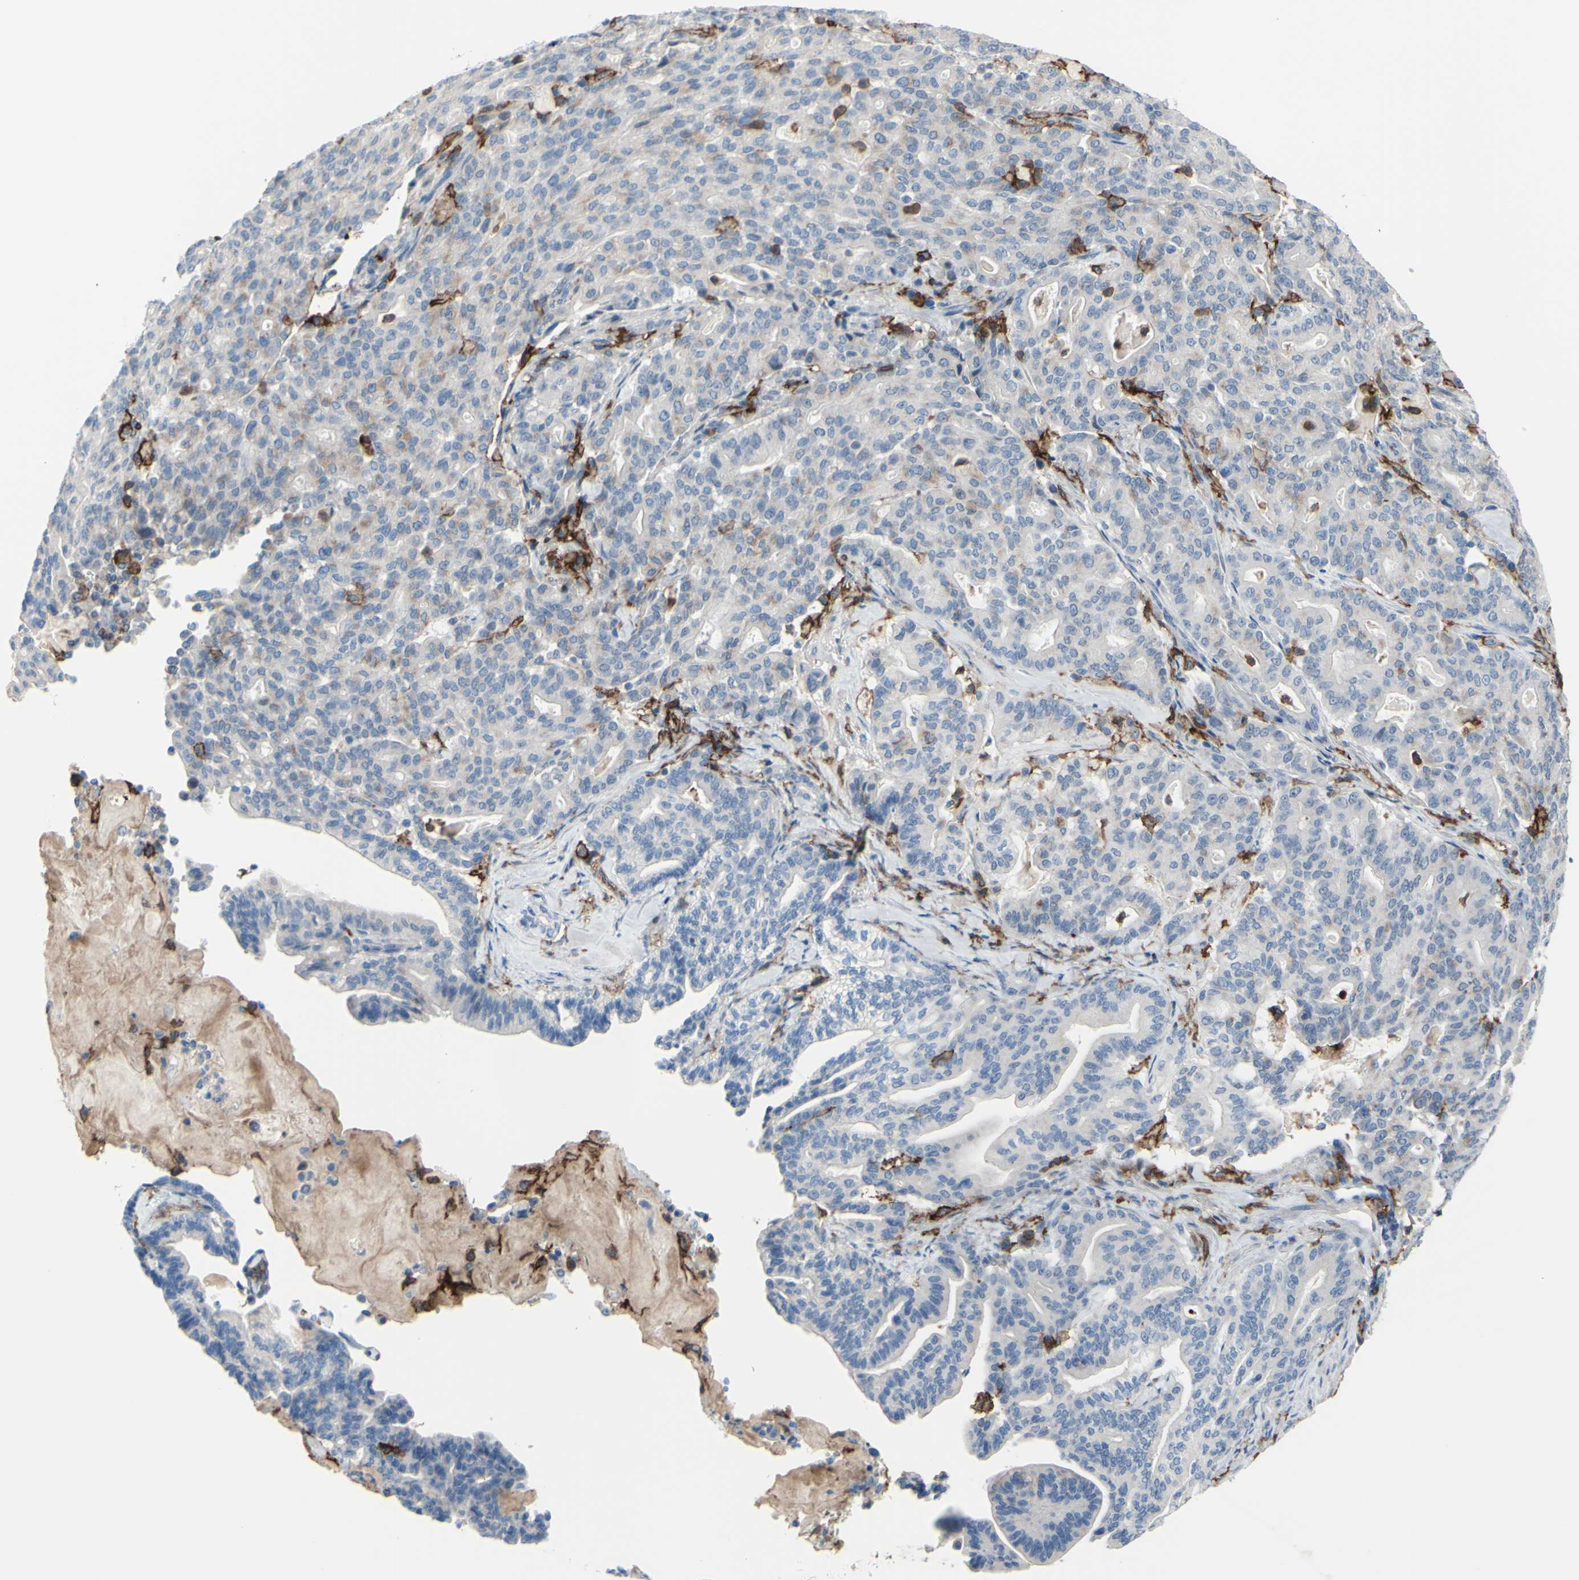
{"staining": {"intensity": "weak", "quantity": "<25%", "location": "cytoplasmic/membranous"}, "tissue": "pancreatic cancer", "cell_type": "Tumor cells", "image_type": "cancer", "snomed": [{"axis": "morphology", "description": "Adenocarcinoma, NOS"}, {"axis": "topography", "description": "Pancreas"}], "caption": "DAB immunohistochemical staining of human pancreatic adenocarcinoma displays no significant positivity in tumor cells.", "gene": "FCGR2A", "patient": {"sex": "male", "age": 63}}